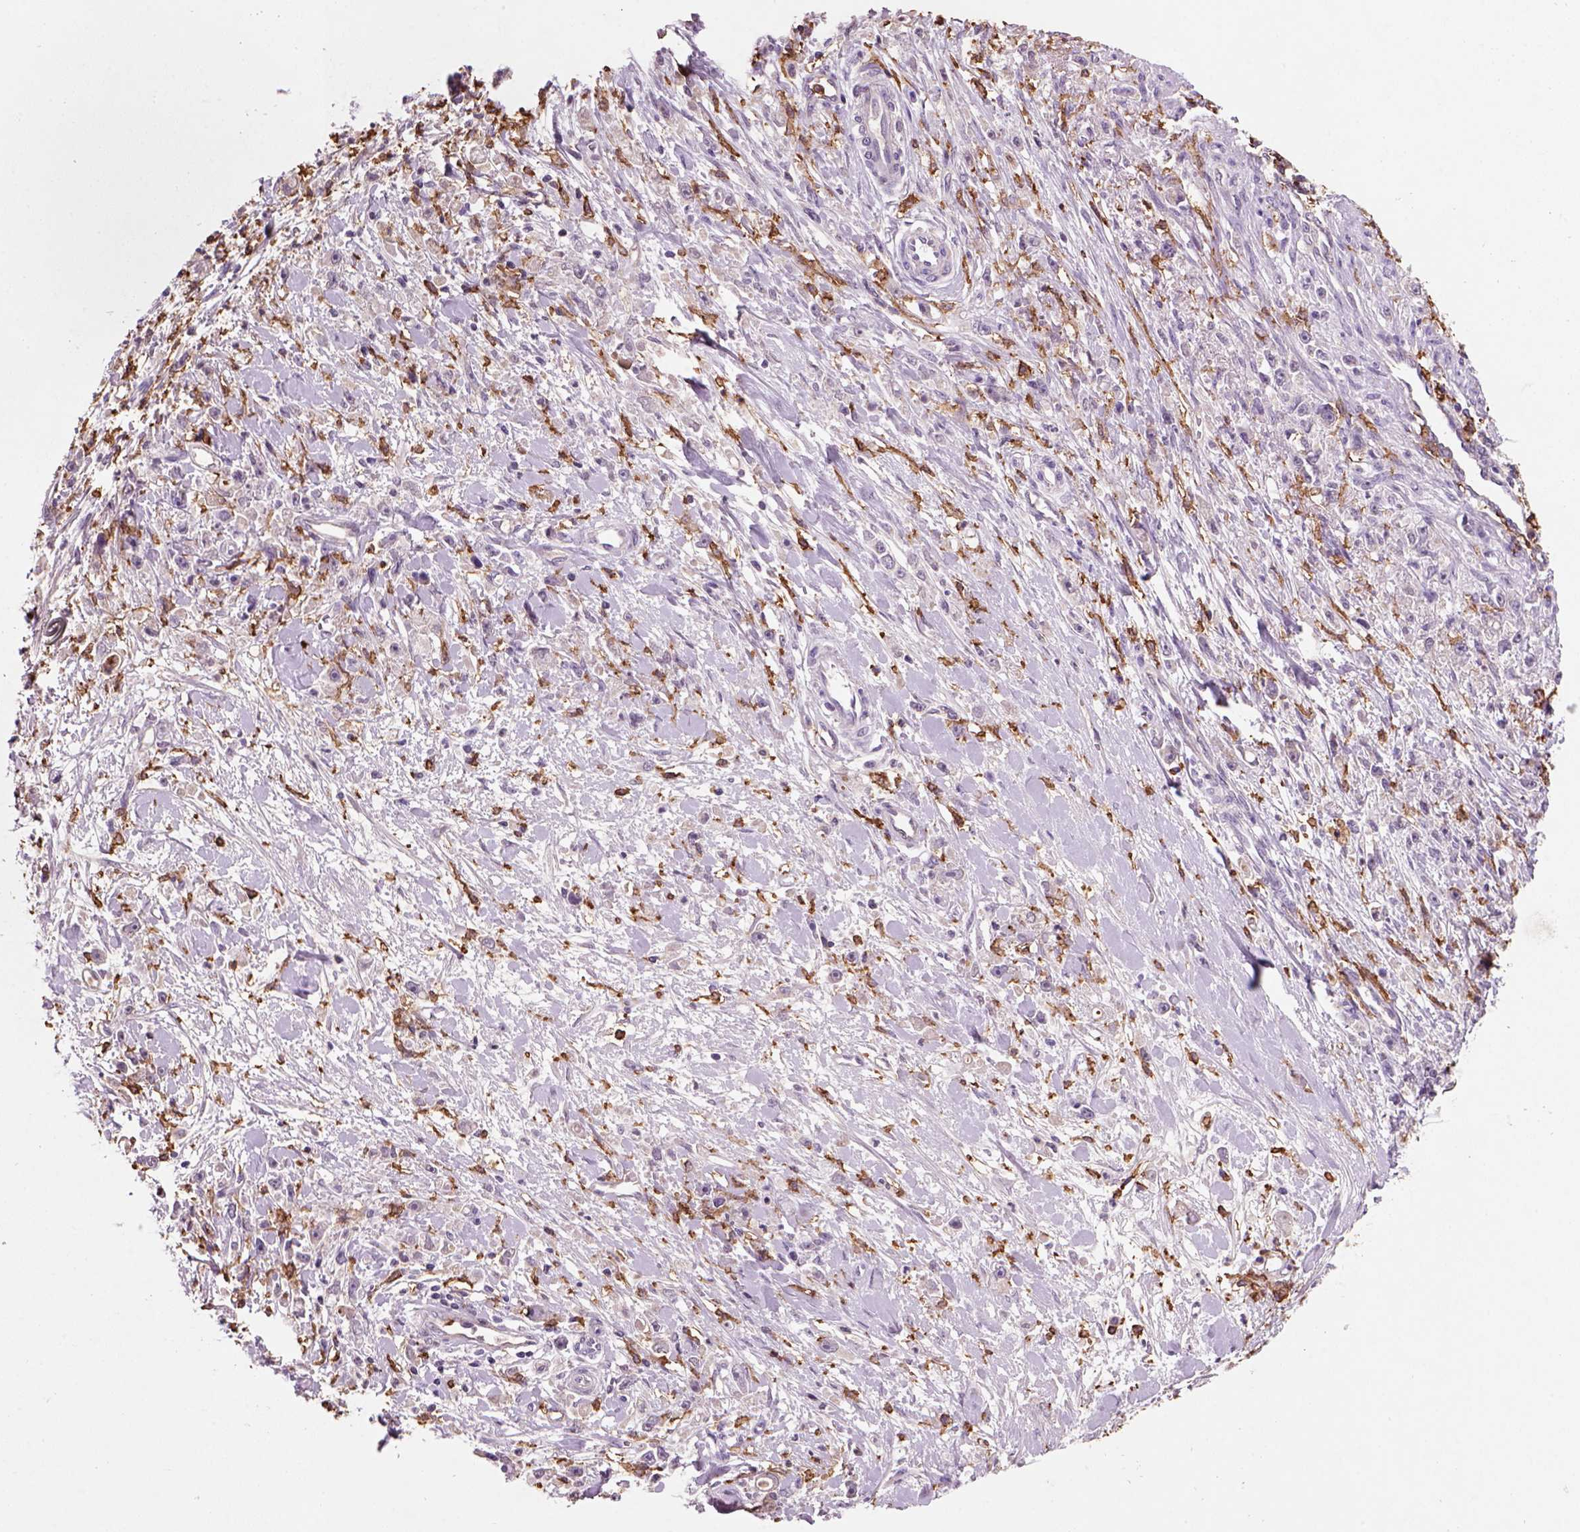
{"staining": {"intensity": "negative", "quantity": "none", "location": "none"}, "tissue": "stomach cancer", "cell_type": "Tumor cells", "image_type": "cancer", "snomed": [{"axis": "morphology", "description": "Adenocarcinoma, NOS"}, {"axis": "topography", "description": "Stomach"}], "caption": "Protein analysis of stomach cancer demonstrates no significant expression in tumor cells. The staining was performed using DAB to visualize the protein expression in brown, while the nuclei were stained in blue with hematoxylin (Magnification: 20x).", "gene": "CD14", "patient": {"sex": "female", "age": 59}}